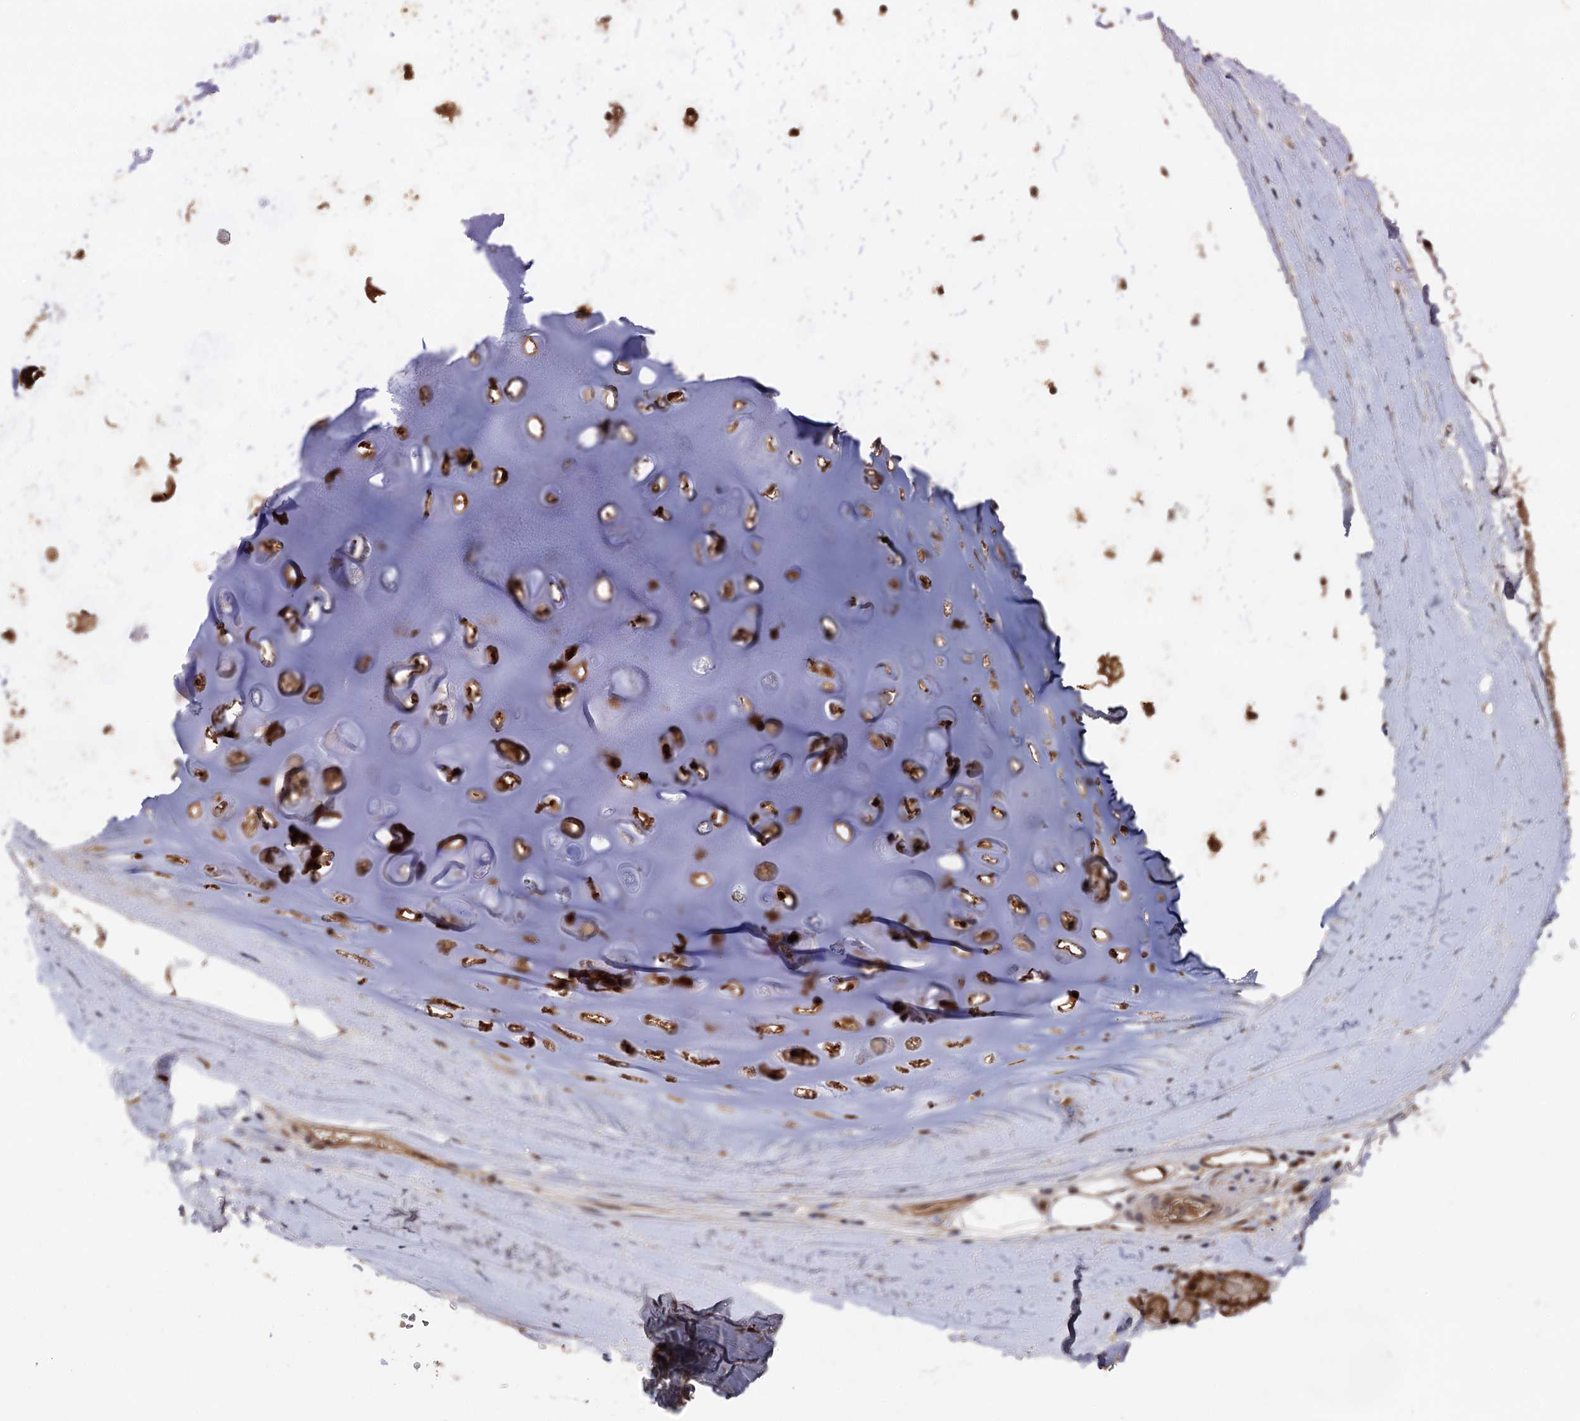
{"staining": {"intensity": "moderate", "quantity": "<25%", "location": "cytoplasmic/membranous,nuclear"}, "tissue": "adipose tissue", "cell_type": "Adipocytes", "image_type": "normal", "snomed": [{"axis": "morphology", "description": "Normal tissue, NOS"}, {"axis": "topography", "description": "Lymph node"}, {"axis": "topography", "description": "Bronchus"}], "caption": "Protein expression analysis of unremarkable adipose tissue displays moderate cytoplasmic/membranous,nuclear staining in about <25% of adipocytes. (IHC, brightfield microscopy, high magnification).", "gene": "SELENOP", "patient": {"sex": "male", "age": 63}}